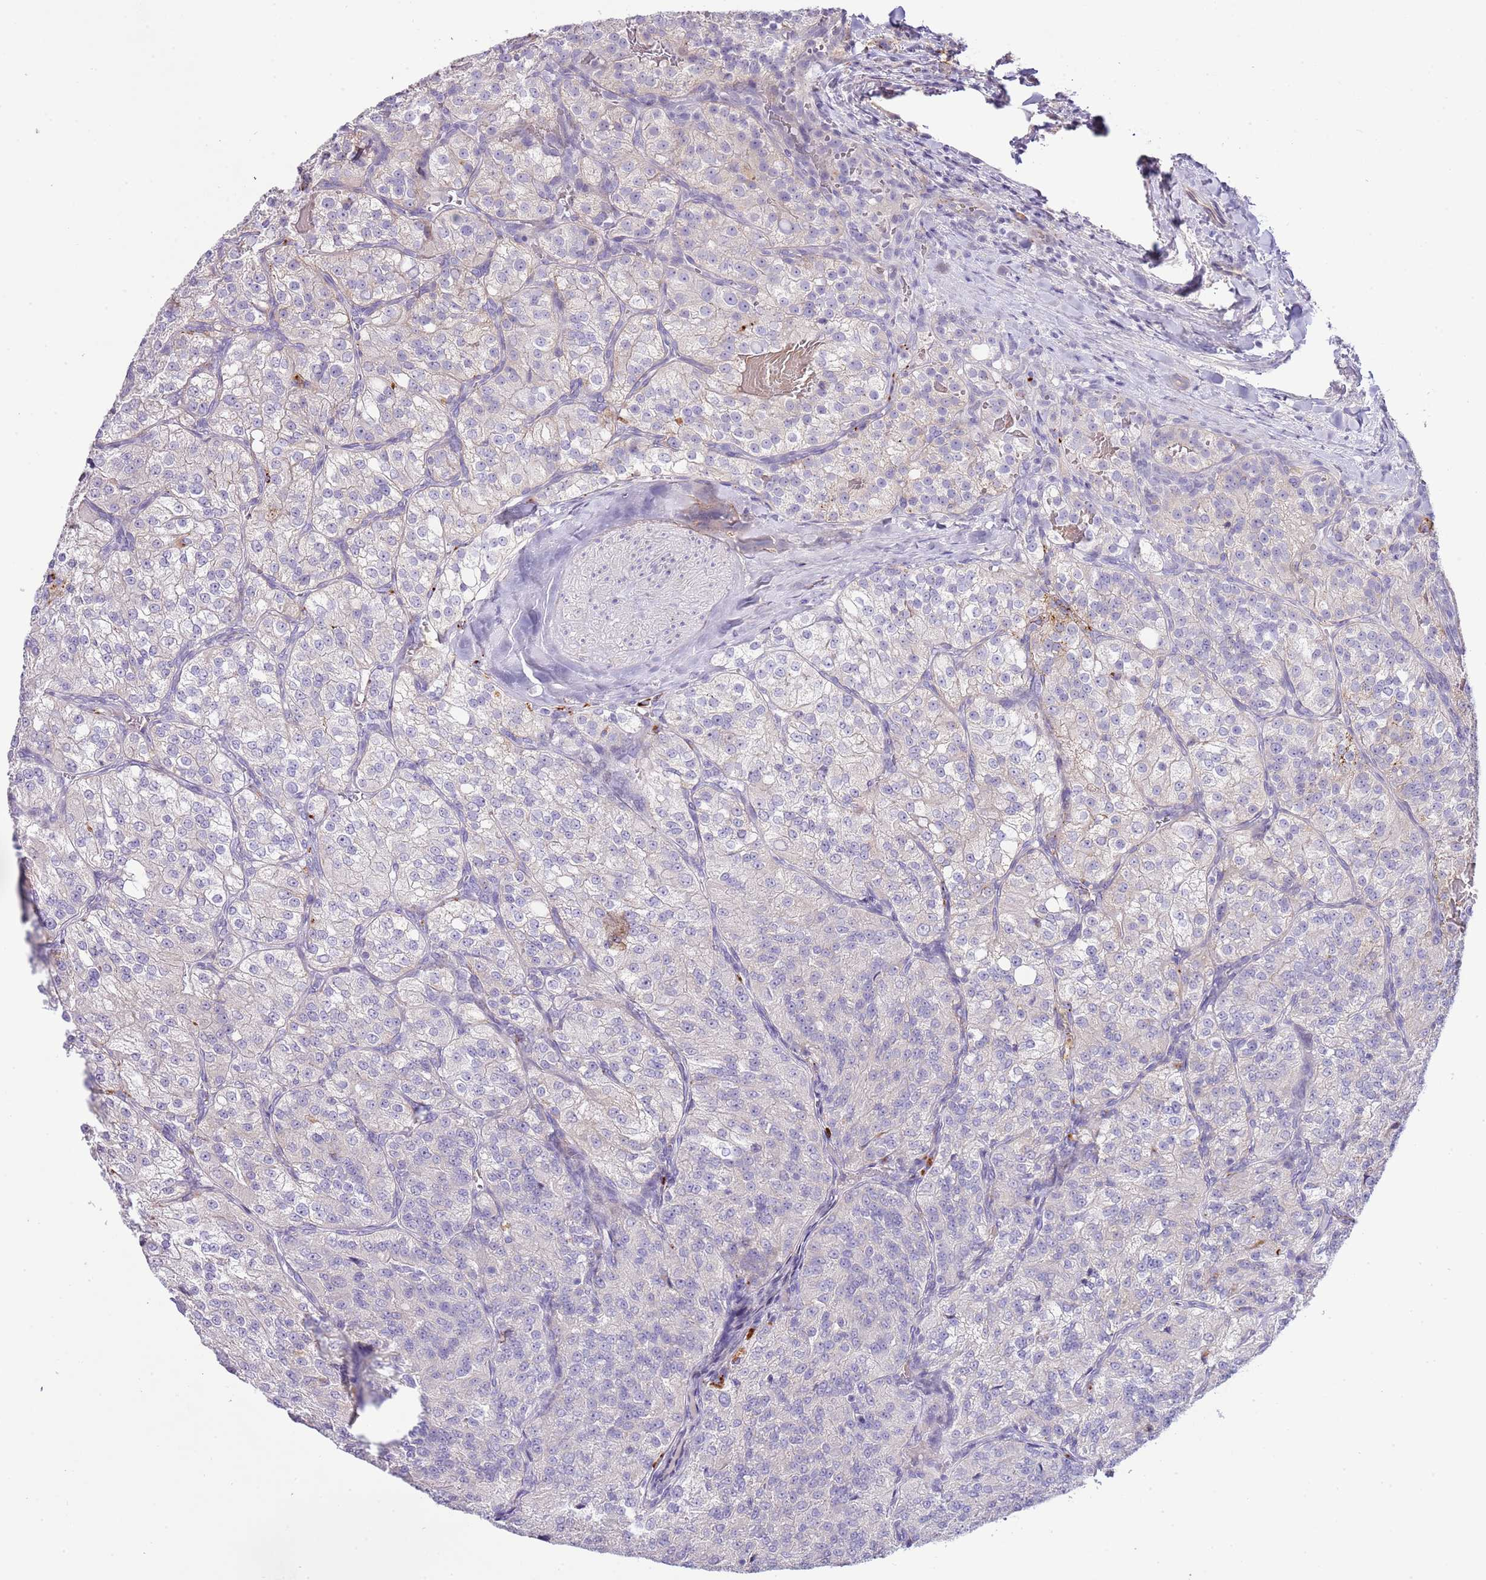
{"staining": {"intensity": "negative", "quantity": "none", "location": "none"}, "tissue": "renal cancer", "cell_type": "Tumor cells", "image_type": "cancer", "snomed": [{"axis": "morphology", "description": "Adenocarcinoma, NOS"}, {"axis": "topography", "description": "Kidney"}], "caption": "Photomicrograph shows no protein expression in tumor cells of renal cancer (adenocarcinoma) tissue.", "gene": "ABHD17A", "patient": {"sex": "female", "age": 63}}